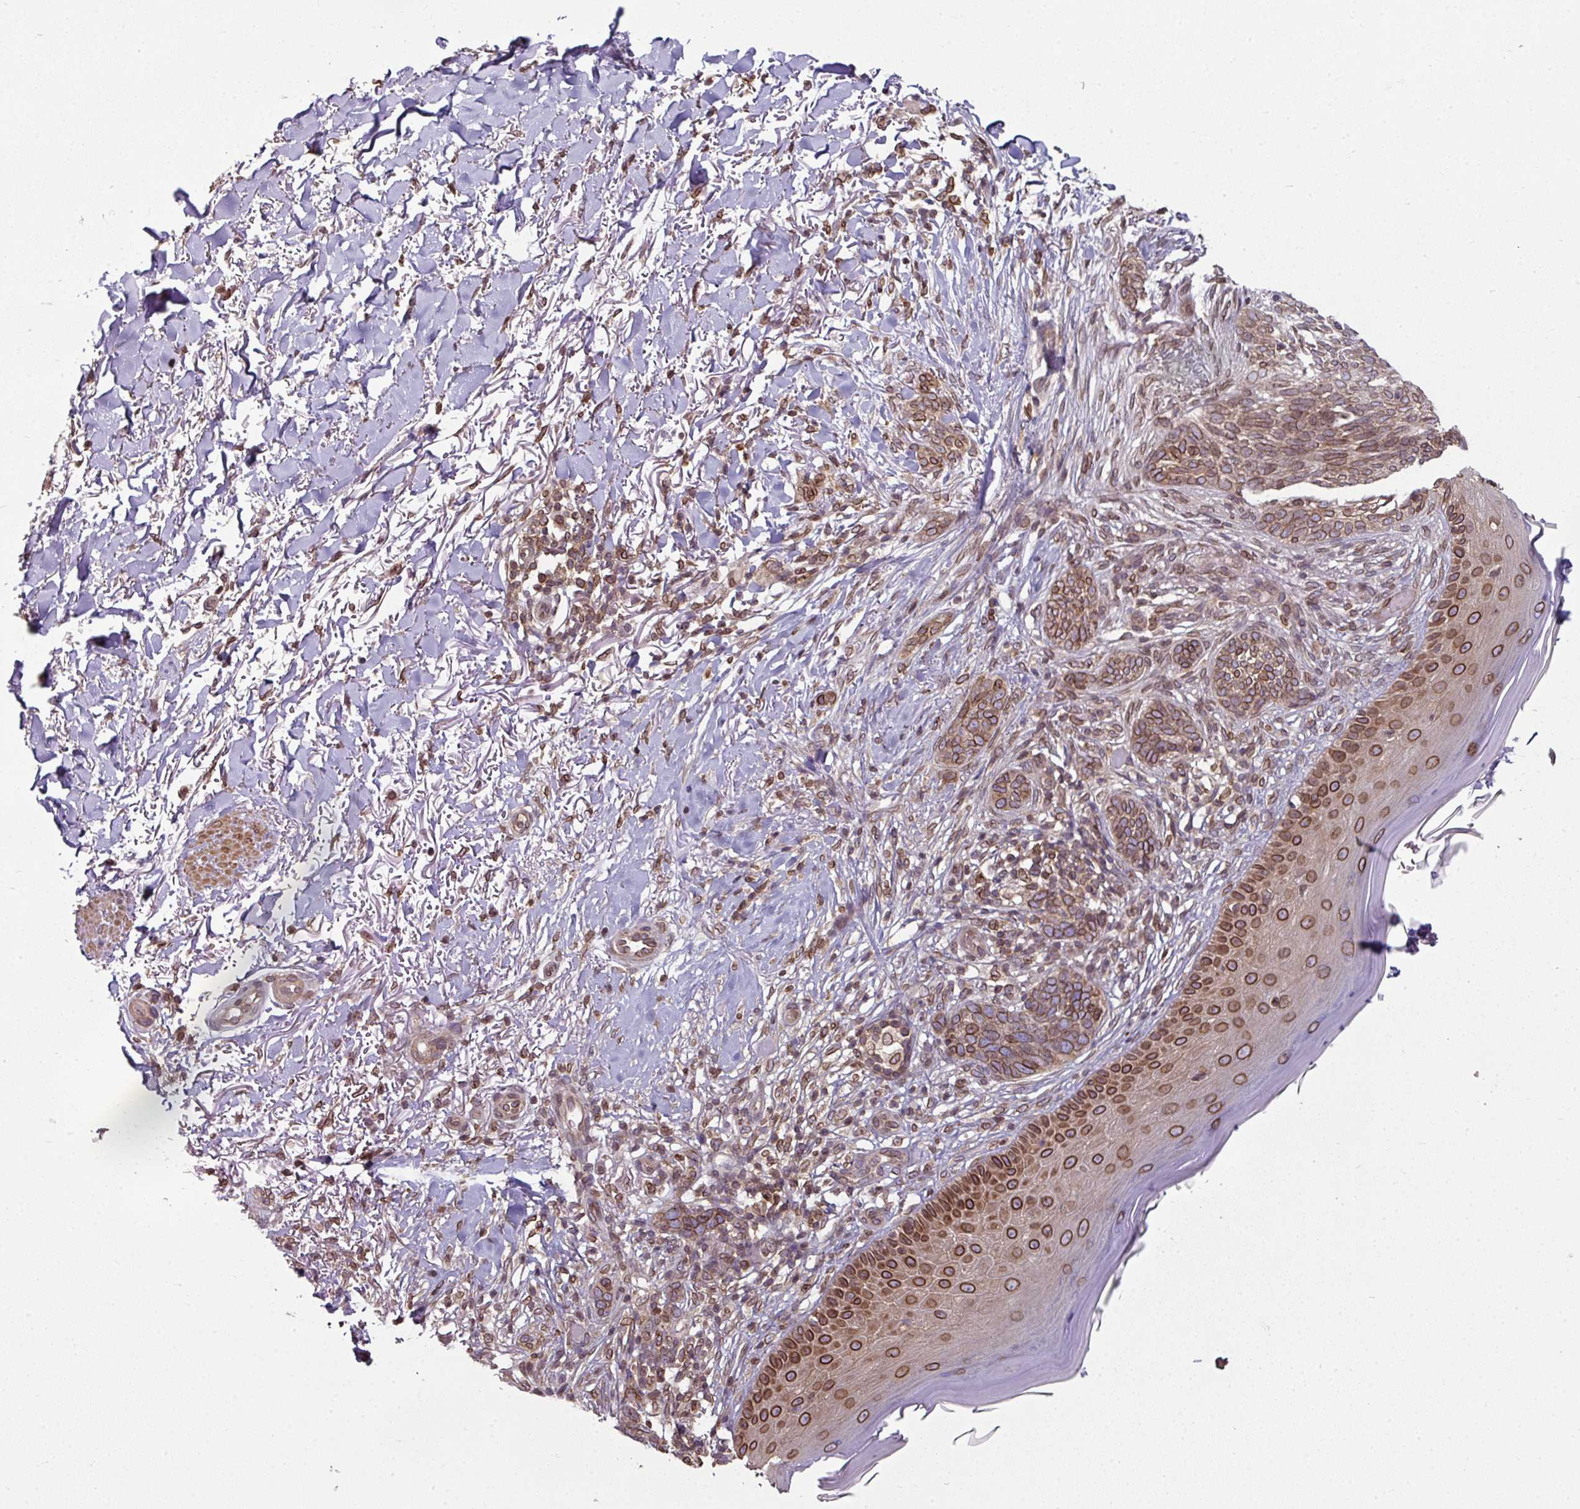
{"staining": {"intensity": "moderate", "quantity": ">75%", "location": "cytoplasmic/membranous,nuclear"}, "tissue": "skin cancer", "cell_type": "Tumor cells", "image_type": "cancer", "snomed": [{"axis": "morphology", "description": "Normal tissue, NOS"}, {"axis": "morphology", "description": "Basal cell carcinoma"}, {"axis": "topography", "description": "Skin"}], "caption": "High-power microscopy captured an immunohistochemistry photomicrograph of skin cancer (basal cell carcinoma), revealing moderate cytoplasmic/membranous and nuclear expression in about >75% of tumor cells.", "gene": "RANGAP1", "patient": {"sex": "female", "age": 67}}